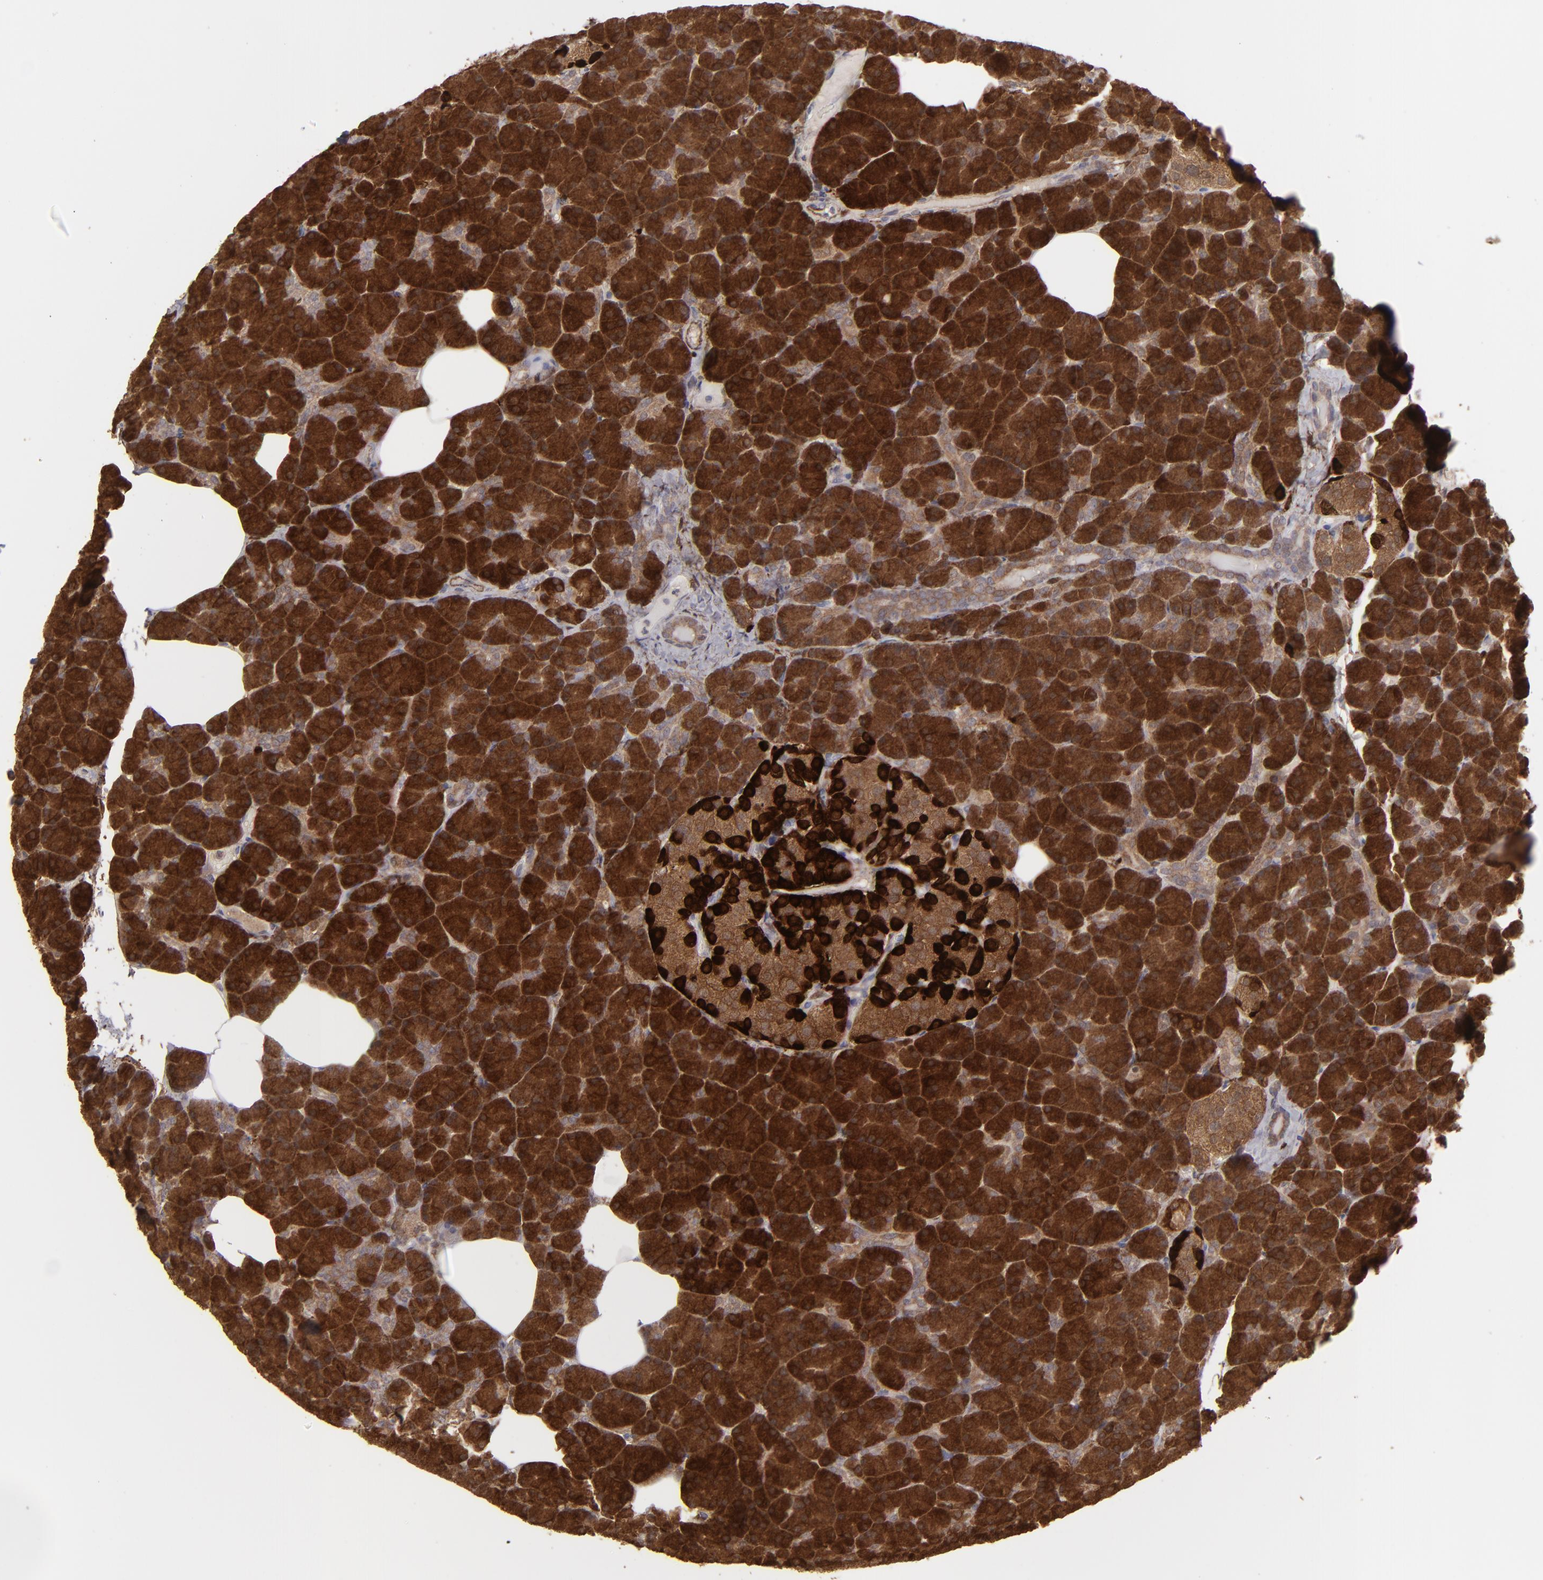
{"staining": {"intensity": "strong", "quantity": ">75%", "location": "cytoplasmic/membranous,nuclear"}, "tissue": "pancreas", "cell_type": "Exocrine glandular cells", "image_type": "normal", "snomed": [{"axis": "morphology", "description": "Normal tissue, NOS"}, {"axis": "topography", "description": "Pancreas"}], "caption": "DAB (3,3'-diaminobenzidine) immunohistochemical staining of benign human pancreas demonstrates strong cytoplasmic/membranous,nuclear protein expression in approximately >75% of exocrine glandular cells.", "gene": "SEMA3G", "patient": {"sex": "female", "age": 43}}